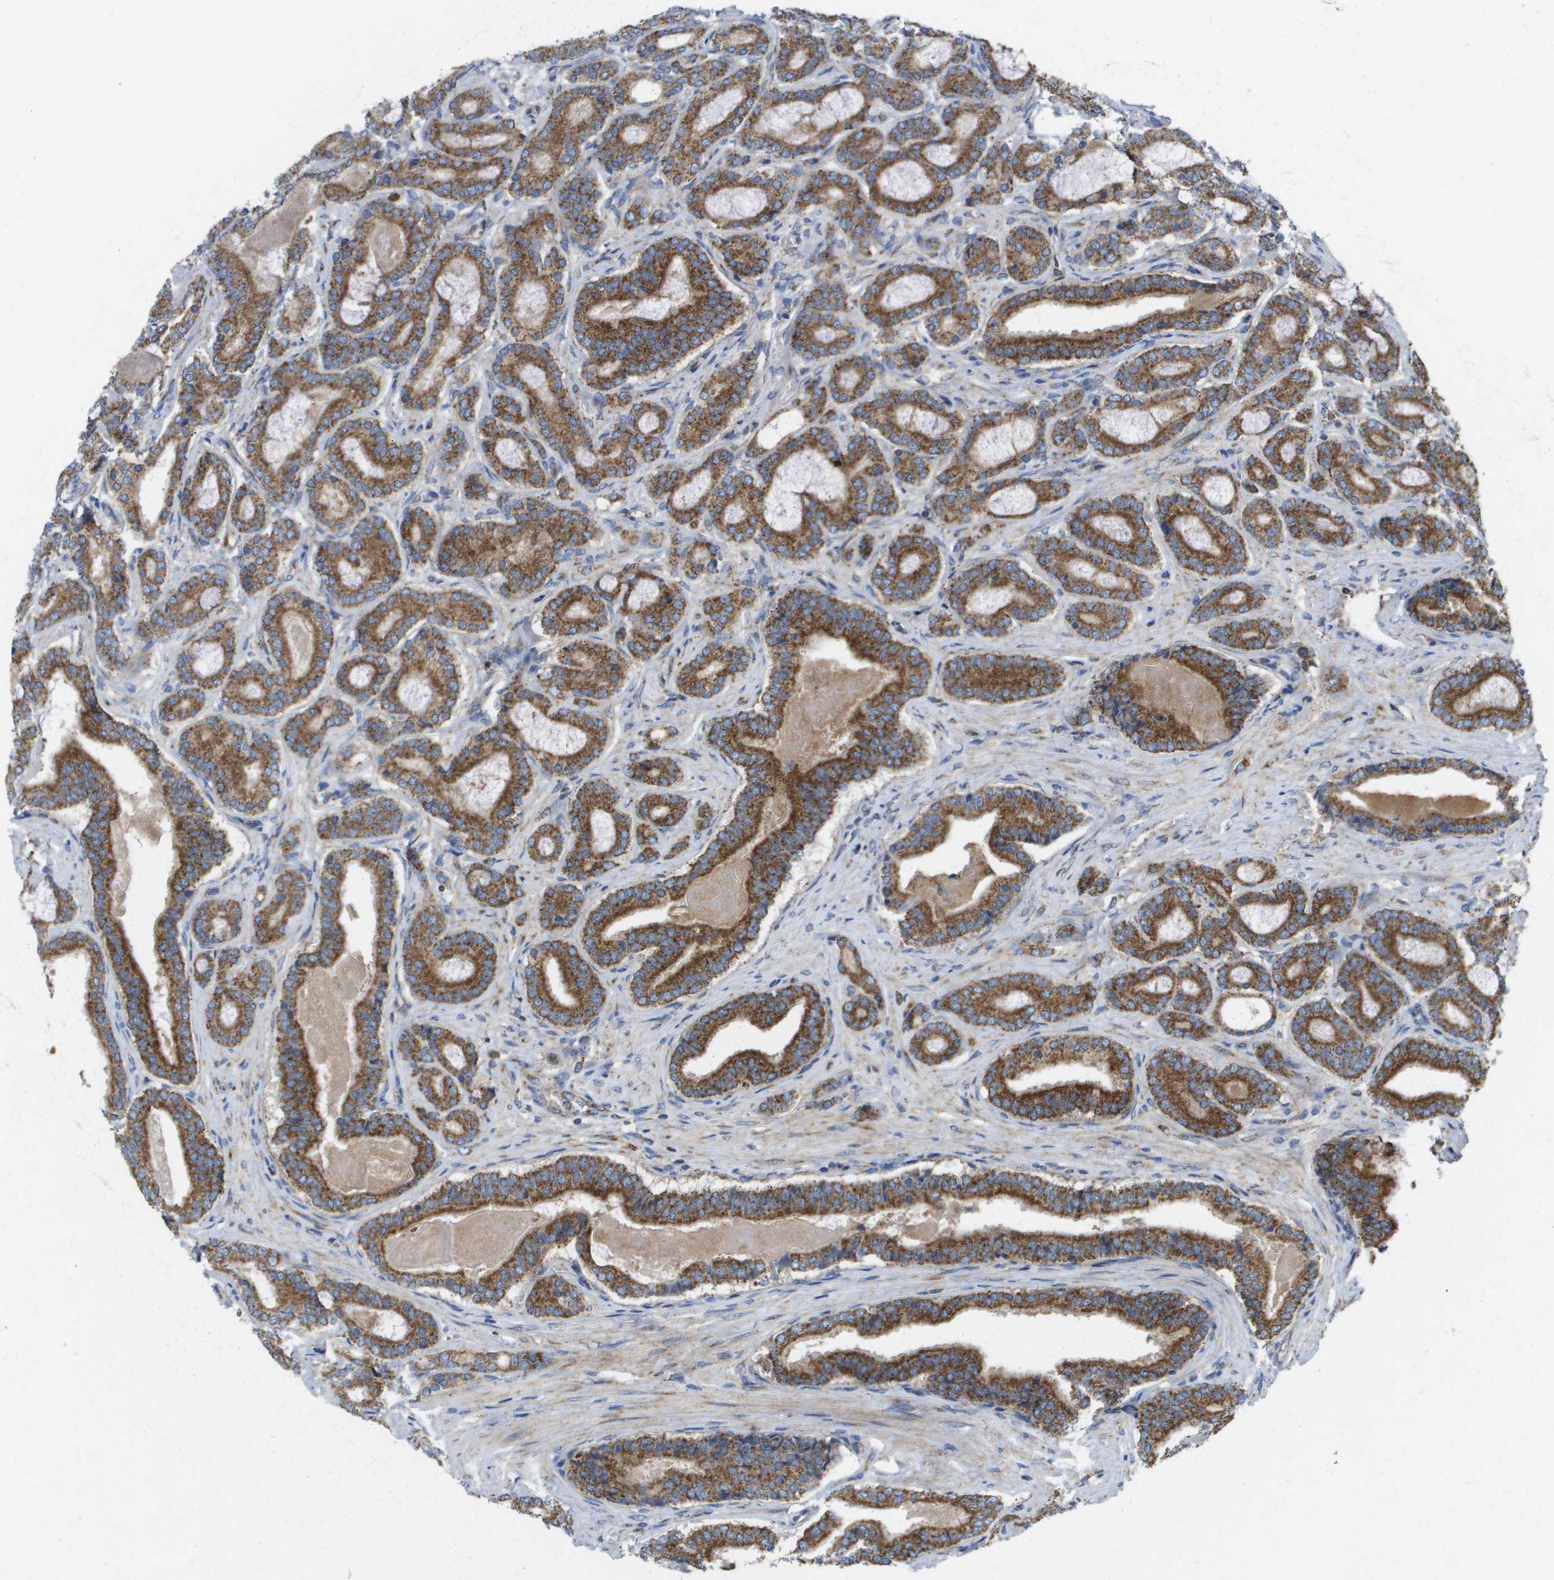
{"staining": {"intensity": "strong", "quantity": ">75%", "location": "cytoplasmic/membranous"}, "tissue": "prostate cancer", "cell_type": "Tumor cells", "image_type": "cancer", "snomed": [{"axis": "morphology", "description": "Adenocarcinoma, High grade"}, {"axis": "topography", "description": "Prostate"}], "caption": "Immunohistochemistry staining of high-grade adenocarcinoma (prostate), which displays high levels of strong cytoplasmic/membranous positivity in approximately >75% of tumor cells indicating strong cytoplasmic/membranous protein staining. The staining was performed using DAB (brown) for protein detection and nuclei were counterstained in hematoxylin (blue).", "gene": "FIS1", "patient": {"sex": "male", "age": 60}}